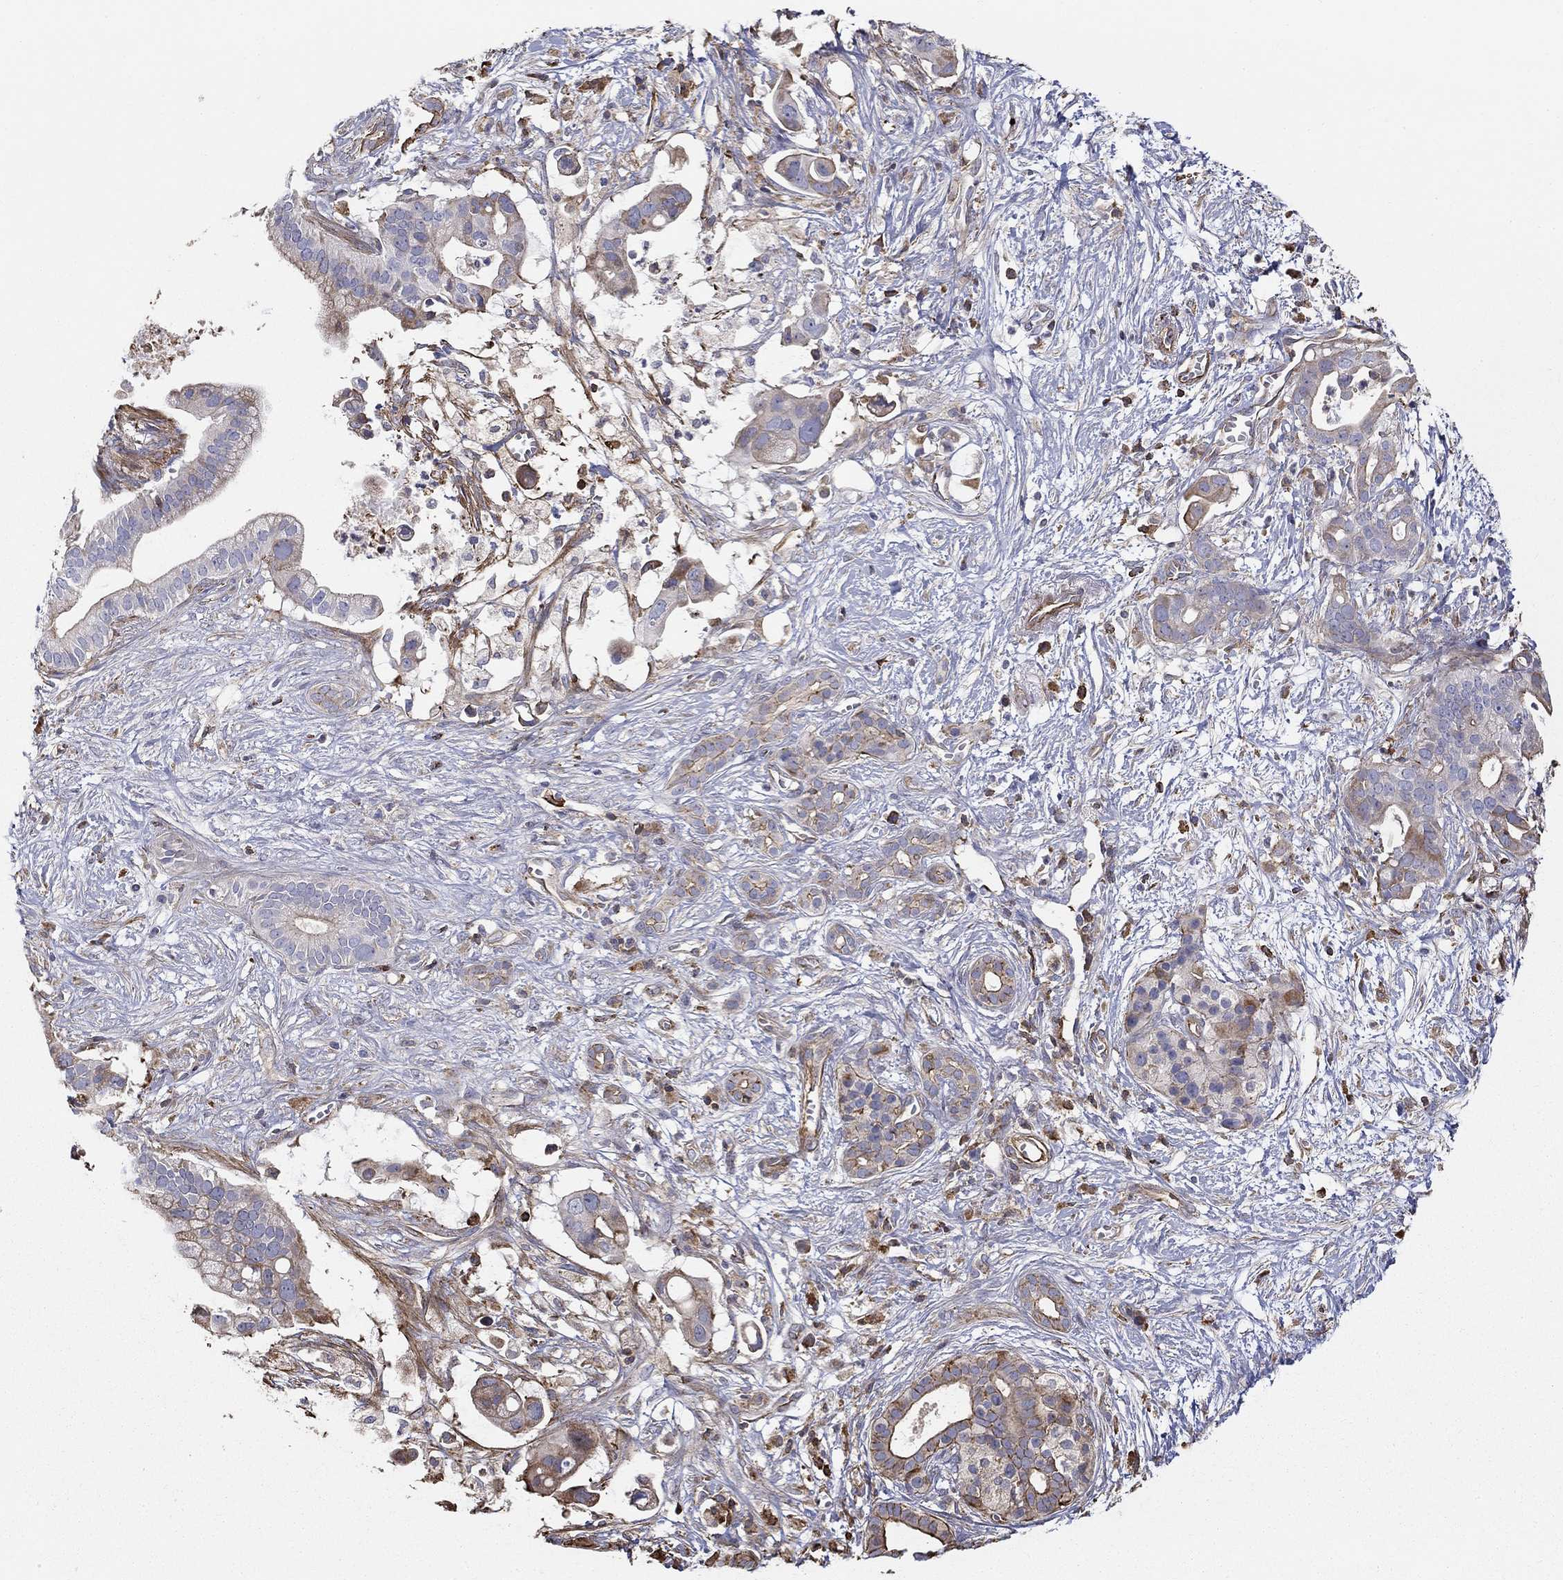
{"staining": {"intensity": "strong", "quantity": "<25%", "location": "cytoplasmic/membranous"}, "tissue": "pancreatic cancer", "cell_type": "Tumor cells", "image_type": "cancer", "snomed": [{"axis": "morphology", "description": "Adenocarcinoma, NOS"}, {"axis": "topography", "description": "Pancreas"}], "caption": "Immunohistochemical staining of pancreatic adenocarcinoma exhibits strong cytoplasmic/membranous protein staining in about <25% of tumor cells.", "gene": "NPHP1", "patient": {"sex": "male", "age": 61}}